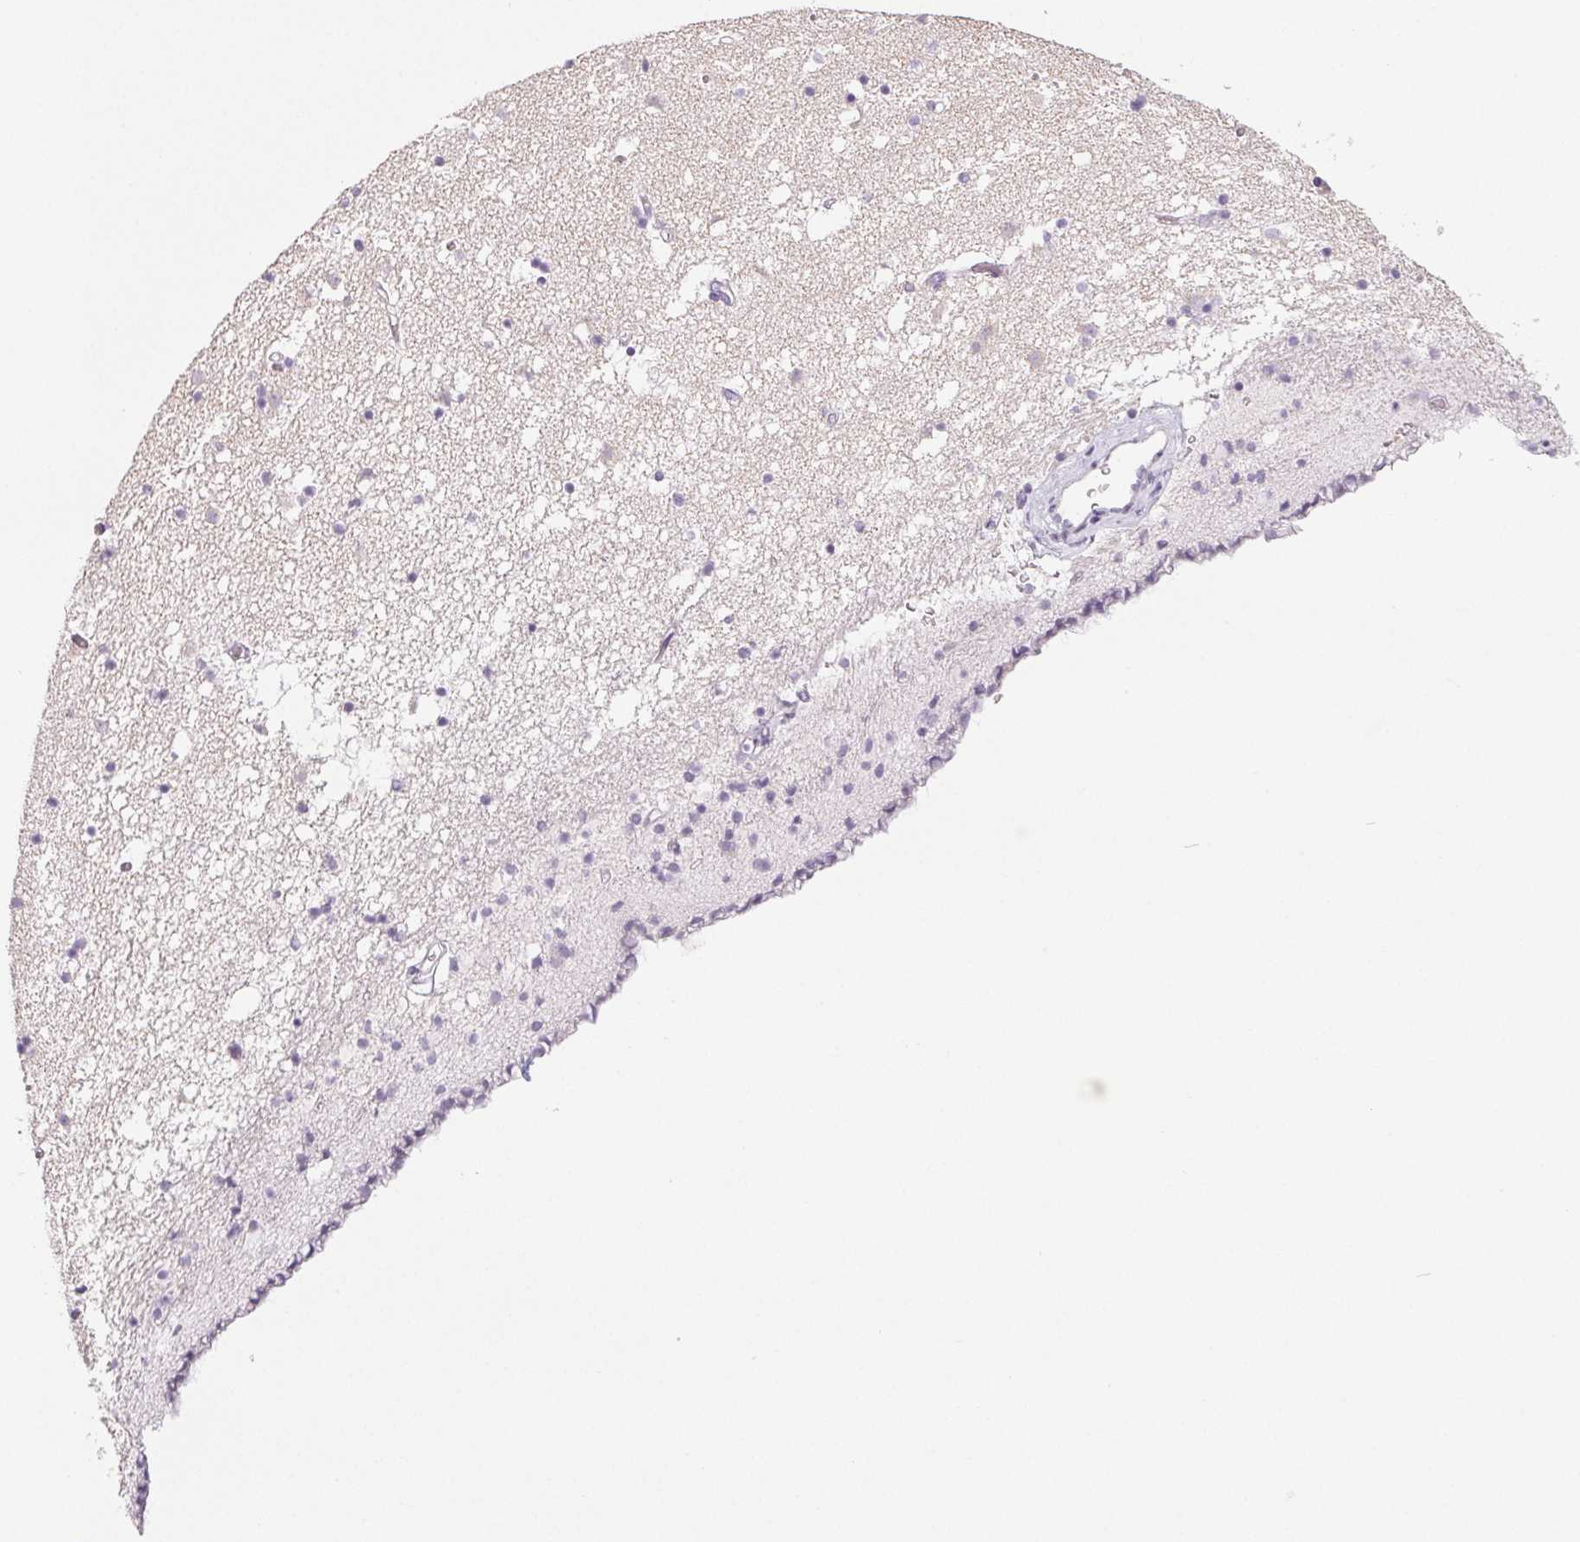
{"staining": {"intensity": "negative", "quantity": "none", "location": "none"}, "tissue": "caudate", "cell_type": "Glial cells", "image_type": "normal", "snomed": [{"axis": "morphology", "description": "Normal tissue, NOS"}, {"axis": "topography", "description": "Lateral ventricle wall"}], "caption": "Unremarkable caudate was stained to show a protein in brown. There is no significant positivity in glial cells.", "gene": "COL7A1", "patient": {"sex": "female", "age": 42}}